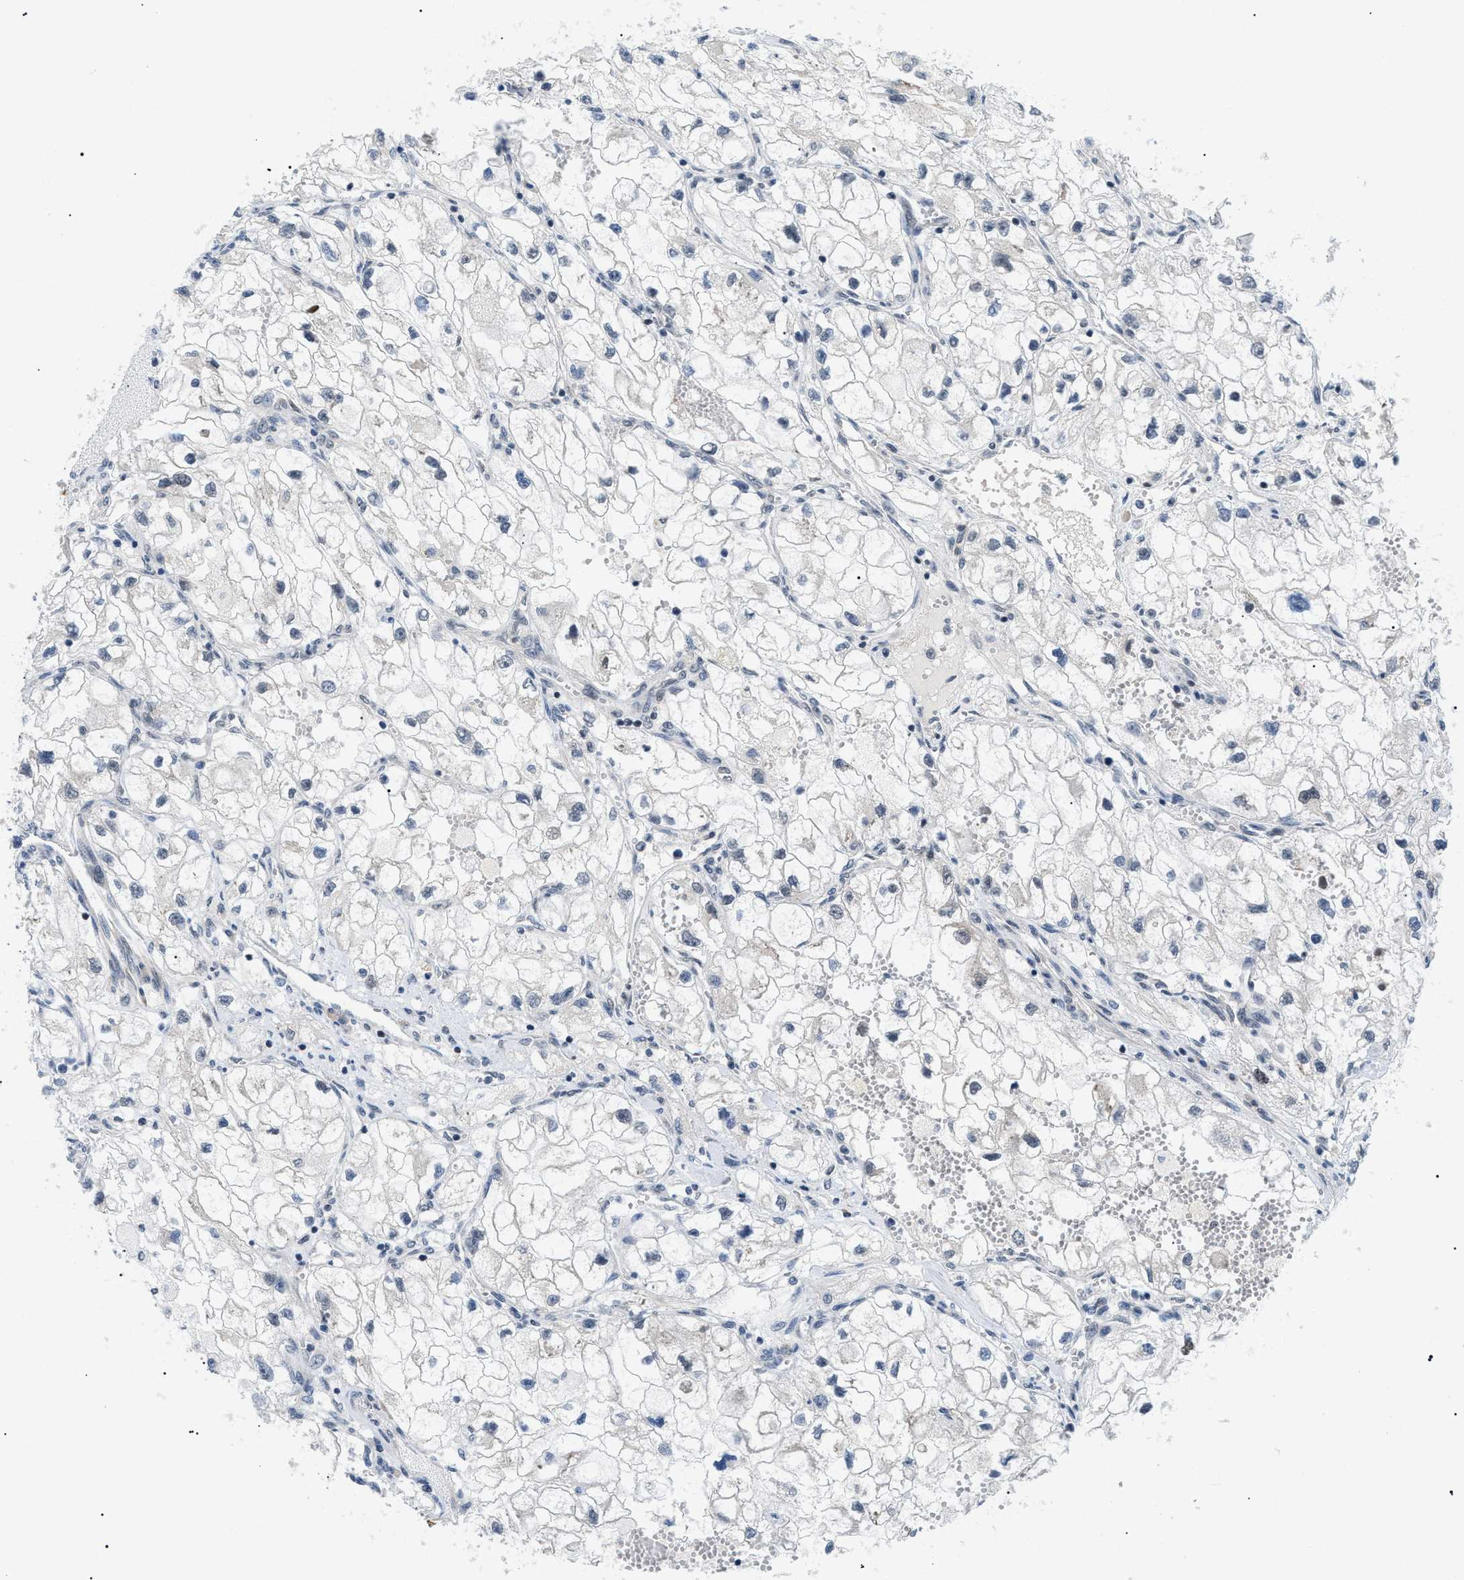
{"staining": {"intensity": "negative", "quantity": "none", "location": "none"}, "tissue": "renal cancer", "cell_type": "Tumor cells", "image_type": "cancer", "snomed": [{"axis": "morphology", "description": "Adenocarcinoma, NOS"}, {"axis": "topography", "description": "Kidney"}], "caption": "The micrograph reveals no significant expression in tumor cells of adenocarcinoma (renal). Nuclei are stained in blue.", "gene": "CWC25", "patient": {"sex": "female", "age": 70}}